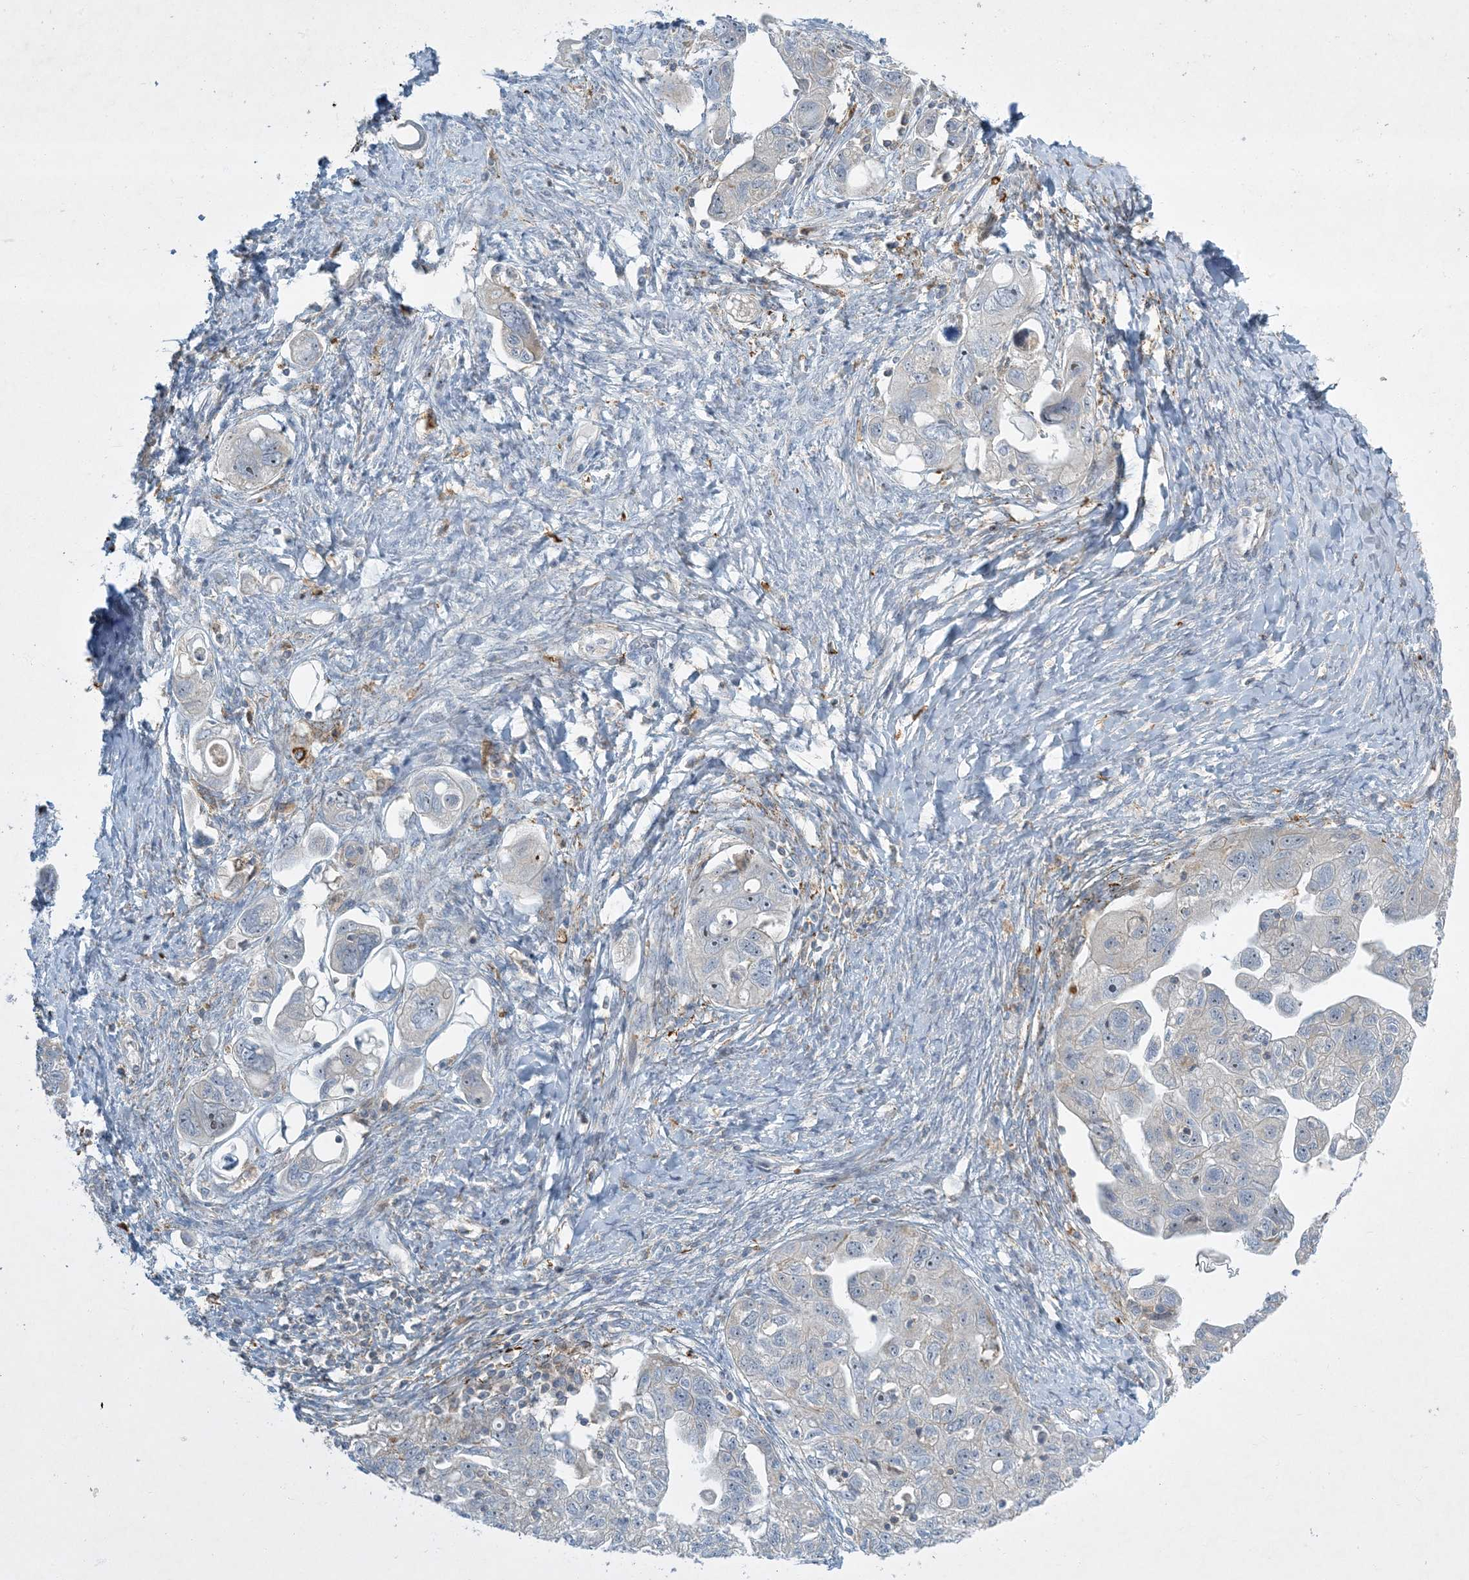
{"staining": {"intensity": "negative", "quantity": "none", "location": "none"}, "tissue": "ovarian cancer", "cell_type": "Tumor cells", "image_type": "cancer", "snomed": [{"axis": "morphology", "description": "Carcinoma, NOS"}, {"axis": "morphology", "description": "Cystadenocarcinoma, serous, NOS"}, {"axis": "topography", "description": "Ovary"}], "caption": "DAB immunohistochemical staining of ovarian cancer exhibits no significant positivity in tumor cells. Nuclei are stained in blue.", "gene": "LTN1", "patient": {"sex": "female", "age": 69}}